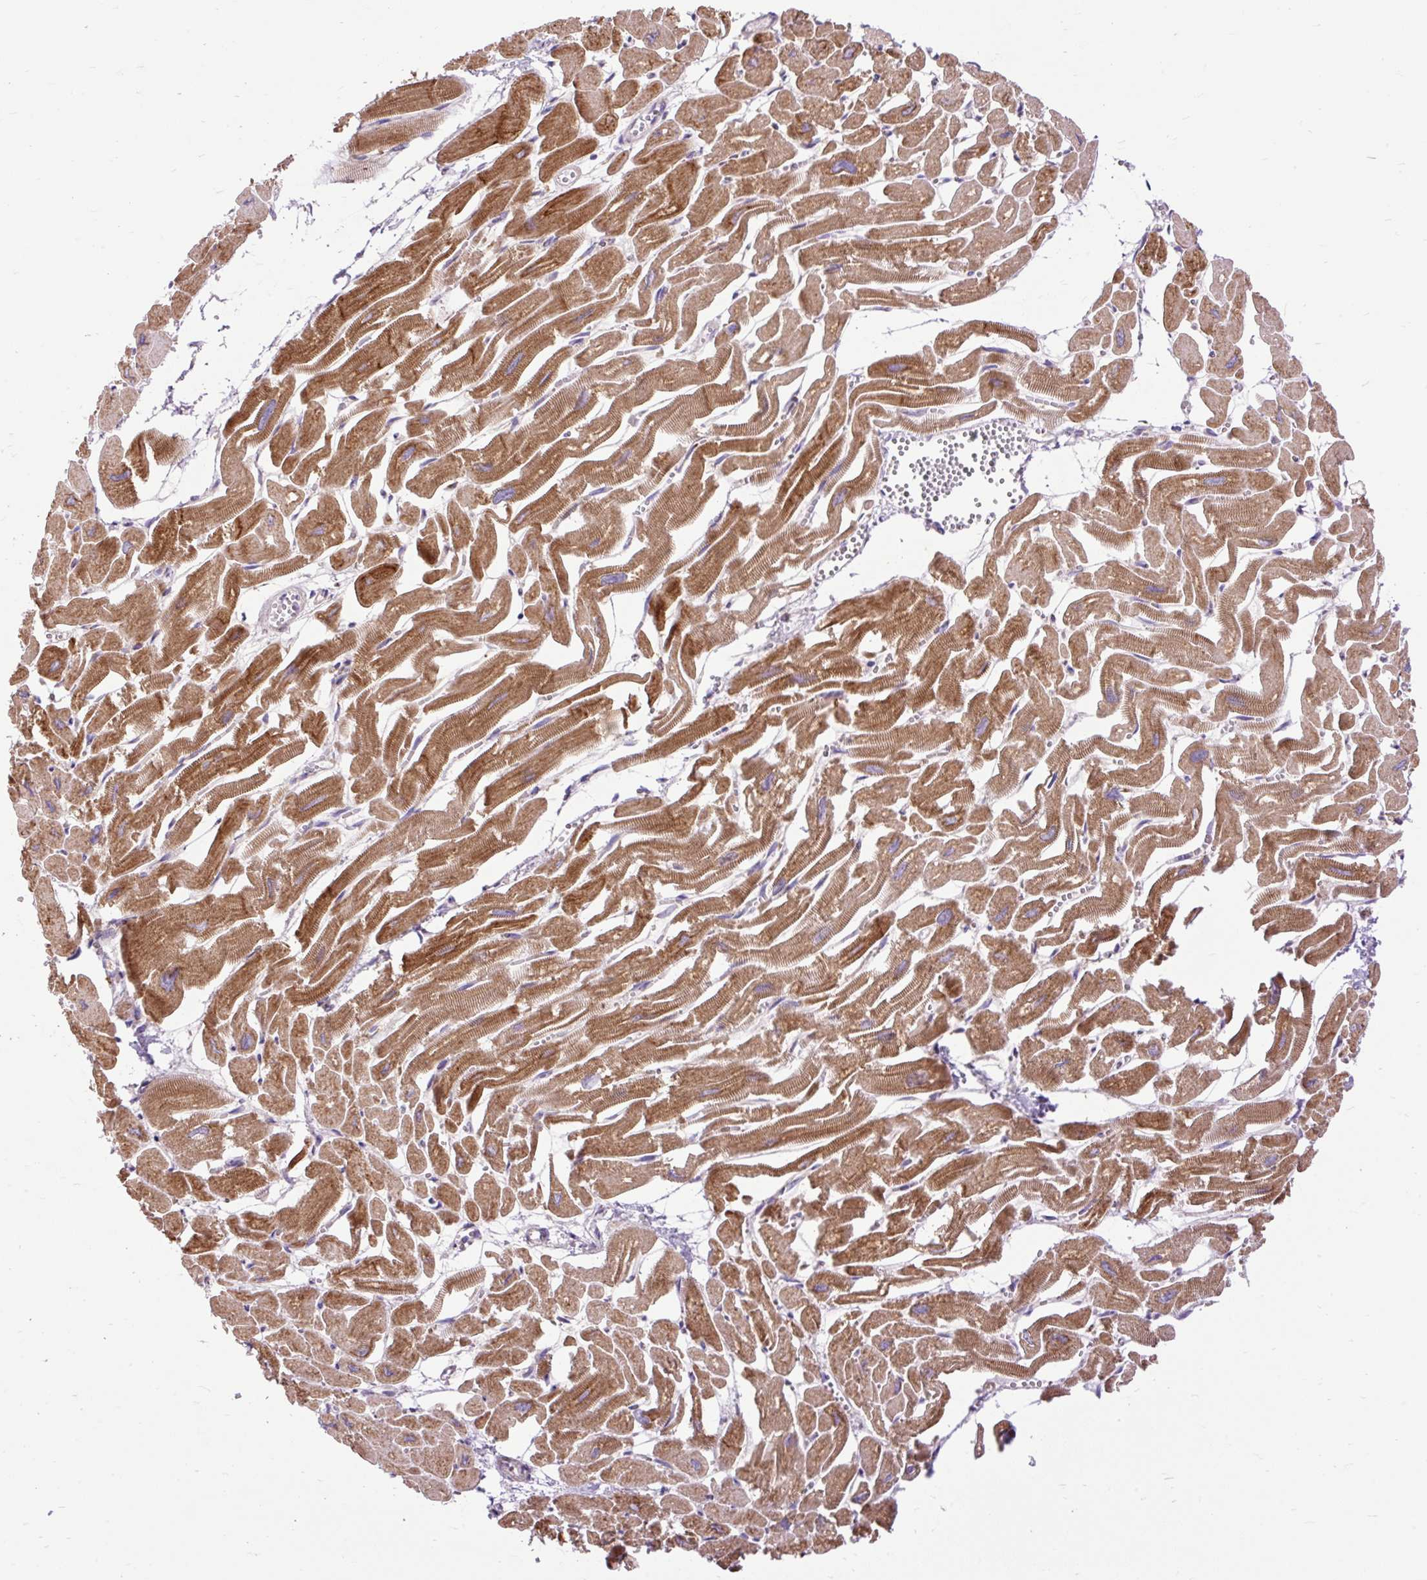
{"staining": {"intensity": "moderate", "quantity": ">75%", "location": "cytoplasmic/membranous"}, "tissue": "heart muscle", "cell_type": "Cardiomyocytes", "image_type": "normal", "snomed": [{"axis": "morphology", "description": "Normal tissue, NOS"}, {"axis": "topography", "description": "Heart"}], "caption": "Protein analysis of unremarkable heart muscle demonstrates moderate cytoplasmic/membranous positivity in approximately >75% of cardiomyocytes.", "gene": "TOMM40", "patient": {"sex": "male", "age": 54}}